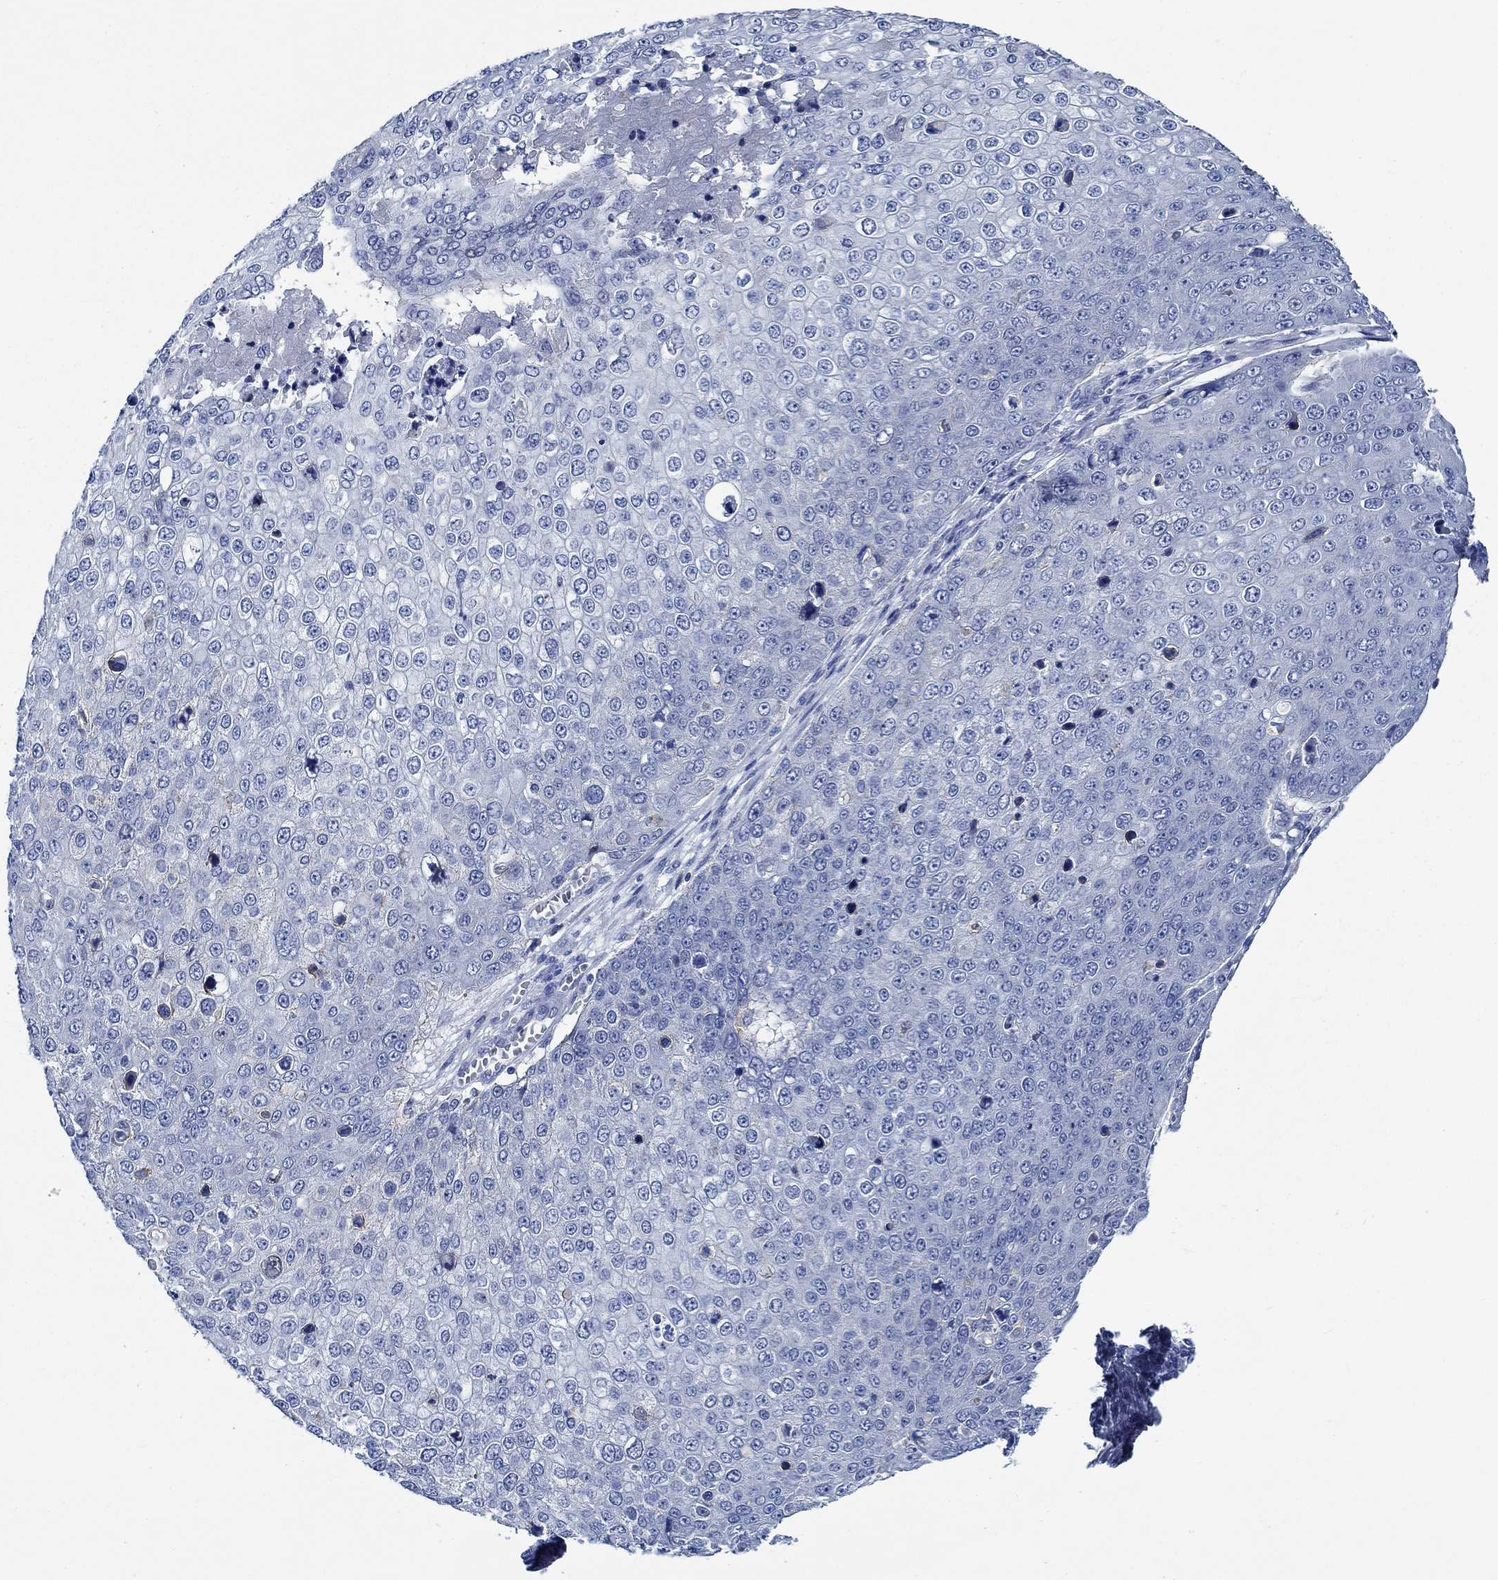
{"staining": {"intensity": "negative", "quantity": "none", "location": "none"}, "tissue": "skin cancer", "cell_type": "Tumor cells", "image_type": "cancer", "snomed": [{"axis": "morphology", "description": "Squamous cell carcinoma, NOS"}, {"axis": "topography", "description": "Skin"}], "caption": "Skin cancer was stained to show a protein in brown. There is no significant expression in tumor cells. (IHC, brightfield microscopy, high magnification).", "gene": "SVEP1", "patient": {"sex": "male", "age": 71}}